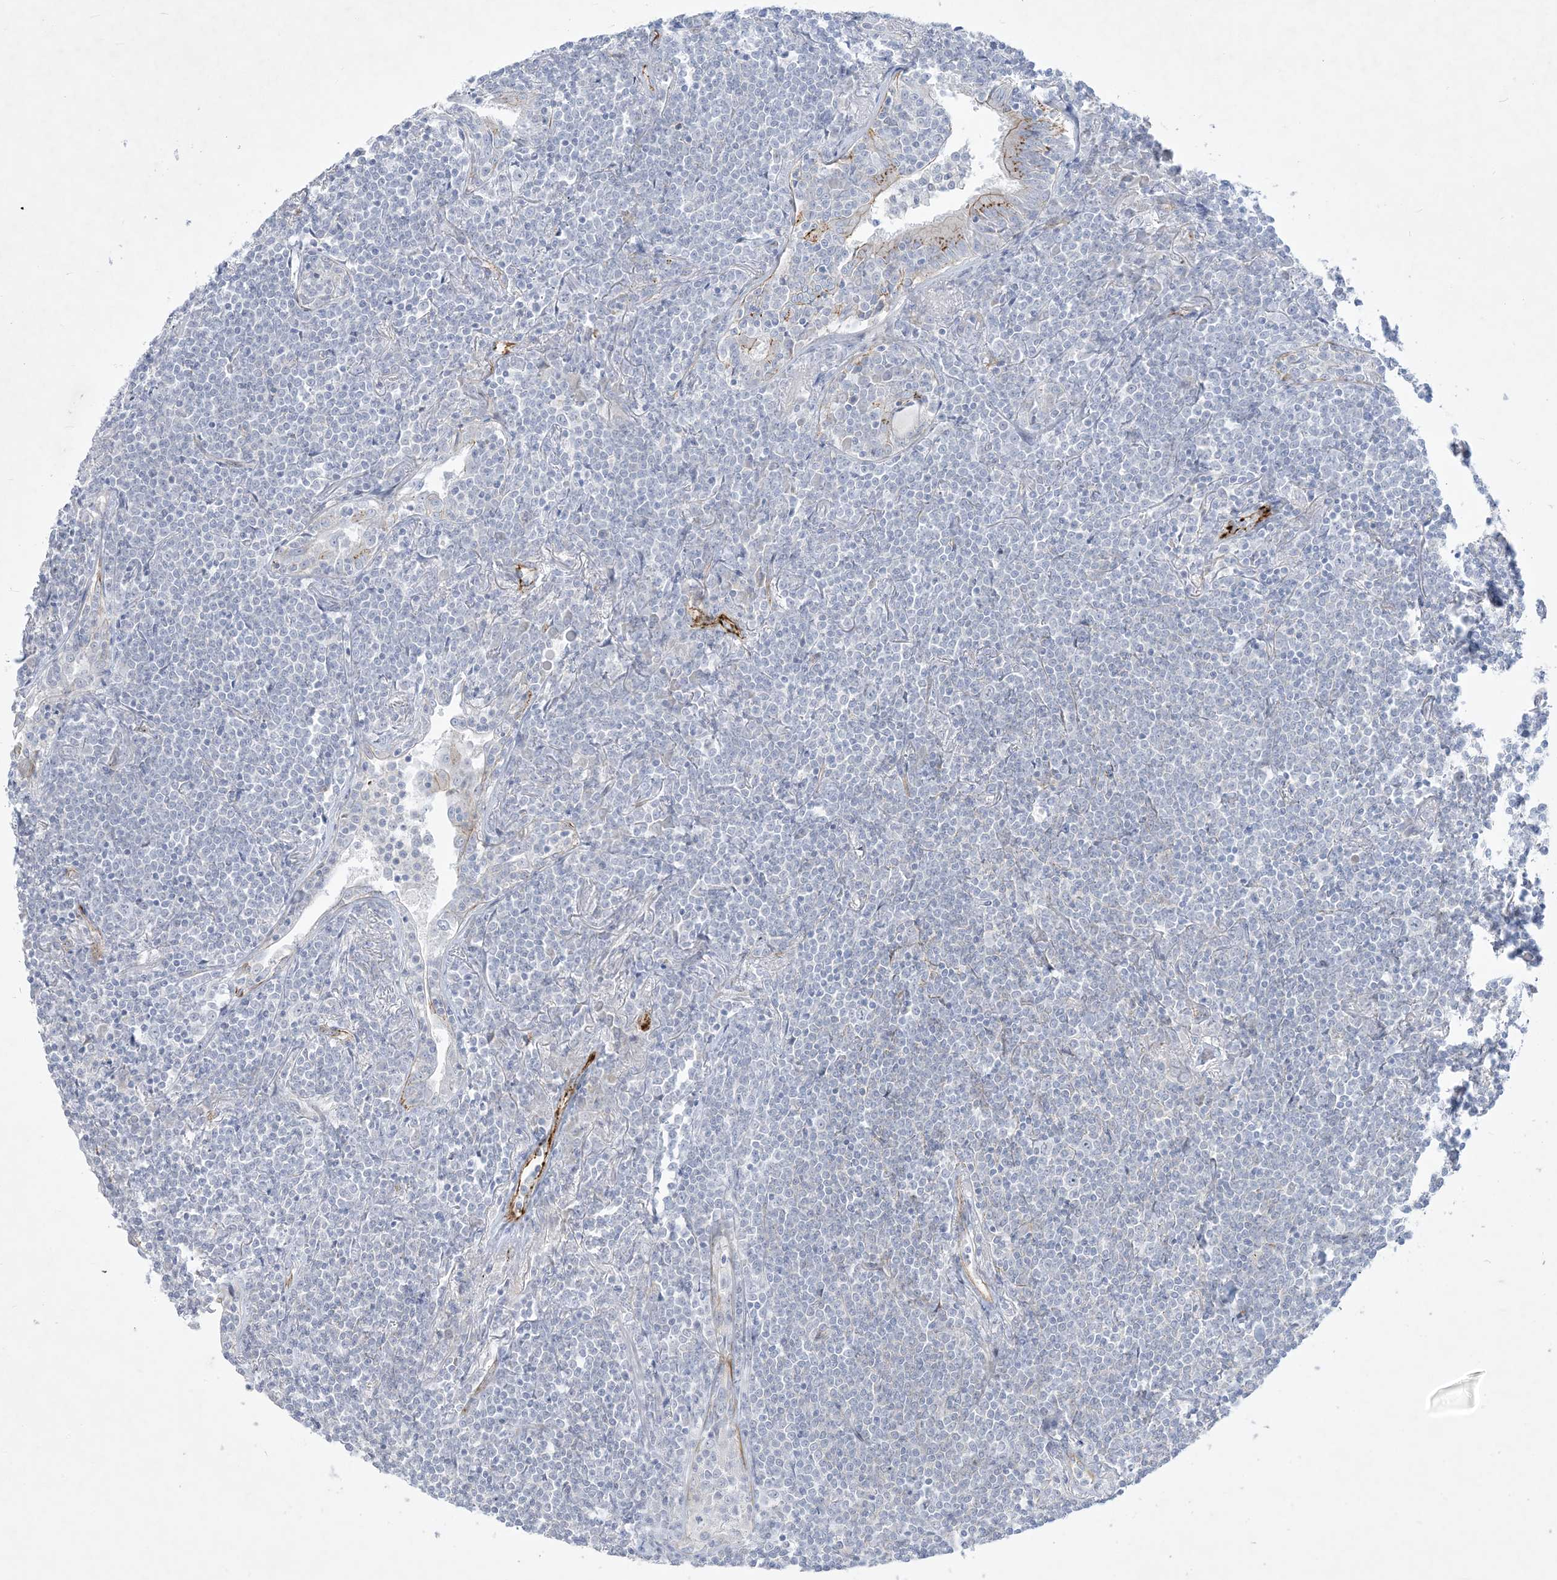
{"staining": {"intensity": "negative", "quantity": "none", "location": "none"}, "tissue": "lymphoma", "cell_type": "Tumor cells", "image_type": "cancer", "snomed": [{"axis": "morphology", "description": "Malignant lymphoma, non-Hodgkin's type, Low grade"}, {"axis": "topography", "description": "Lung"}], "caption": "Immunohistochemistry (IHC) photomicrograph of neoplastic tissue: low-grade malignant lymphoma, non-Hodgkin's type stained with DAB (3,3'-diaminobenzidine) demonstrates no significant protein staining in tumor cells. (IHC, brightfield microscopy, high magnification).", "gene": "B3GNT7", "patient": {"sex": "female", "age": 71}}